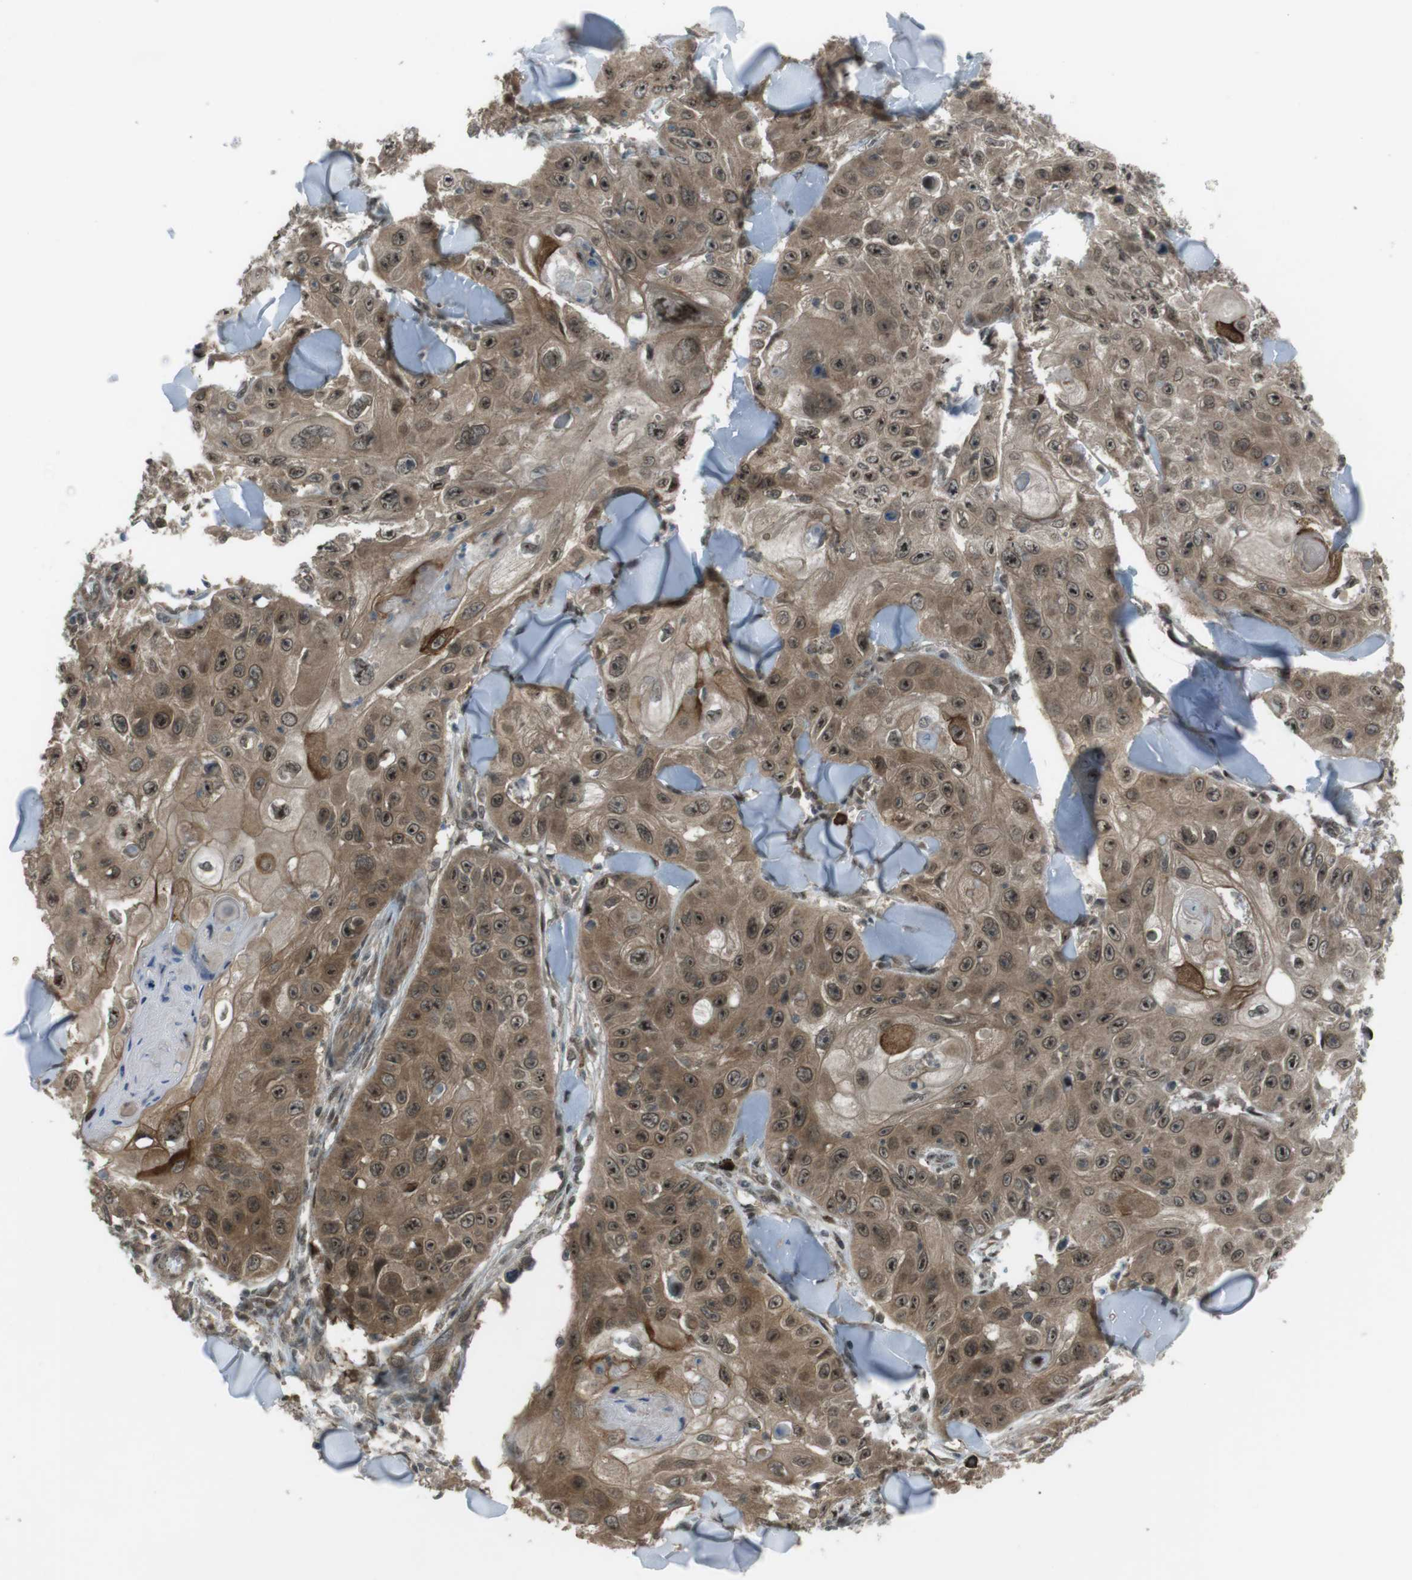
{"staining": {"intensity": "moderate", "quantity": ">75%", "location": "cytoplasmic/membranous,nuclear"}, "tissue": "skin cancer", "cell_type": "Tumor cells", "image_type": "cancer", "snomed": [{"axis": "morphology", "description": "Squamous cell carcinoma, NOS"}, {"axis": "topography", "description": "Skin"}], "caption": "High-magnification brightfield microscopy of skin cancer (squamous cell carcinoma) stained with DAB (3,3'-diaminobenzidine) (brown) and counterstained with hematoxylin (blue). tumor cells exhibit moderate cytoplasmic/membranous and nuclear expression is identified in approximately>75% of cells. (DAB (3,3'-diaminobenzidine) IHC with brightfield microscopy, high magnification).", "gene": "SLITRK5", "patient": {"sex": "male", "age": 86}}